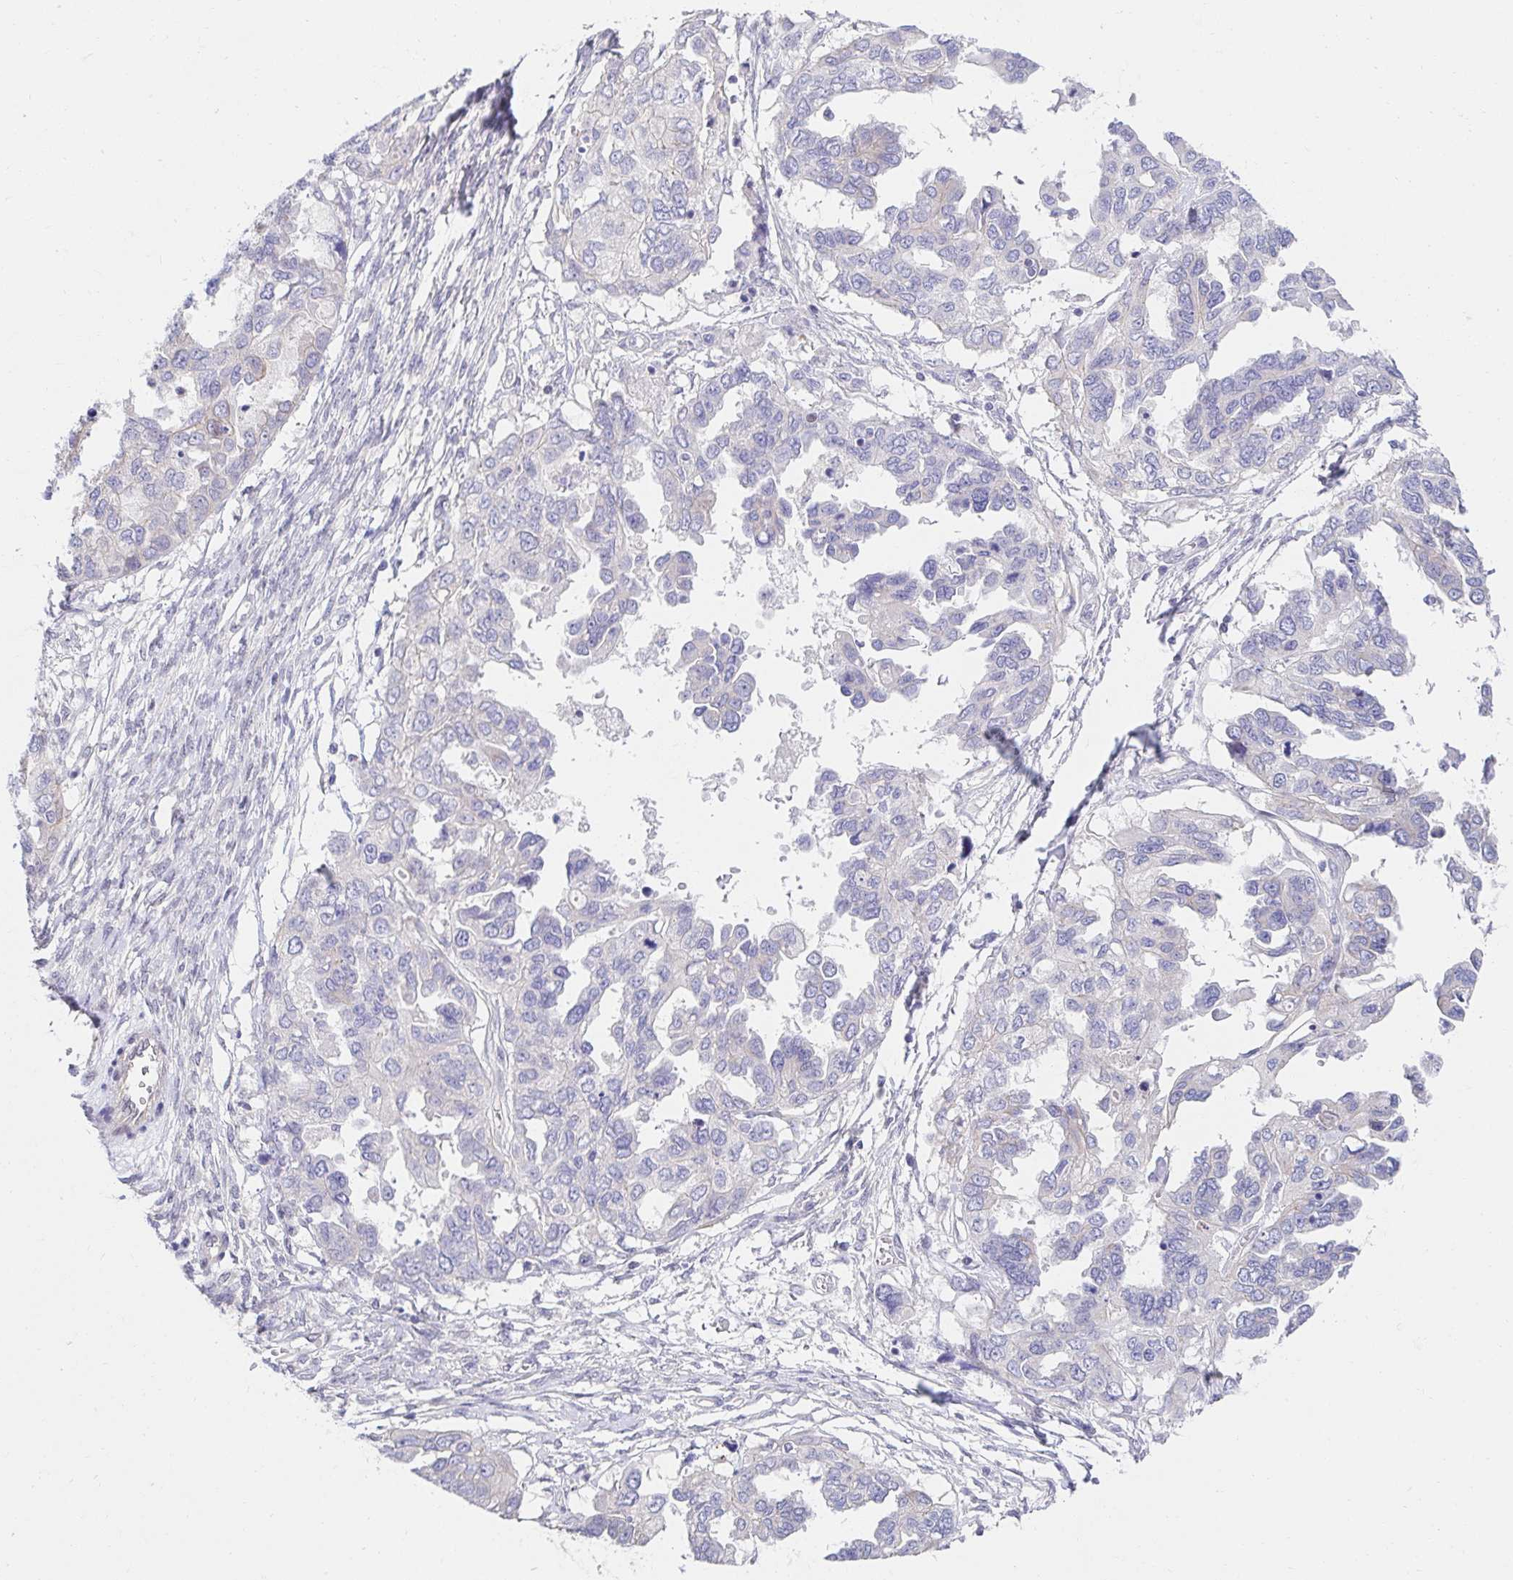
{"staining": {"intensity": "negative", "quantity": "none", "location": "none"}, "tissue": "ovarian cancer", "cell_type": "Tumor cells", "image_type": "cancer", "snomed": [{"axis": "morphology", "description": "Cystadenocarcinoma, serous, NOS"}, {"axis": "topography", "description": "Ovary"}], "caption": "Immunohistochemistry (IHC) image of neoplastic tissue: human serous cystadenocarcinoma (ovarian) stained with DAB shows no significant protein positivity in tumor cells.", "gene": "AKAP14", "patient": {"sex": "female", "age": 53}}